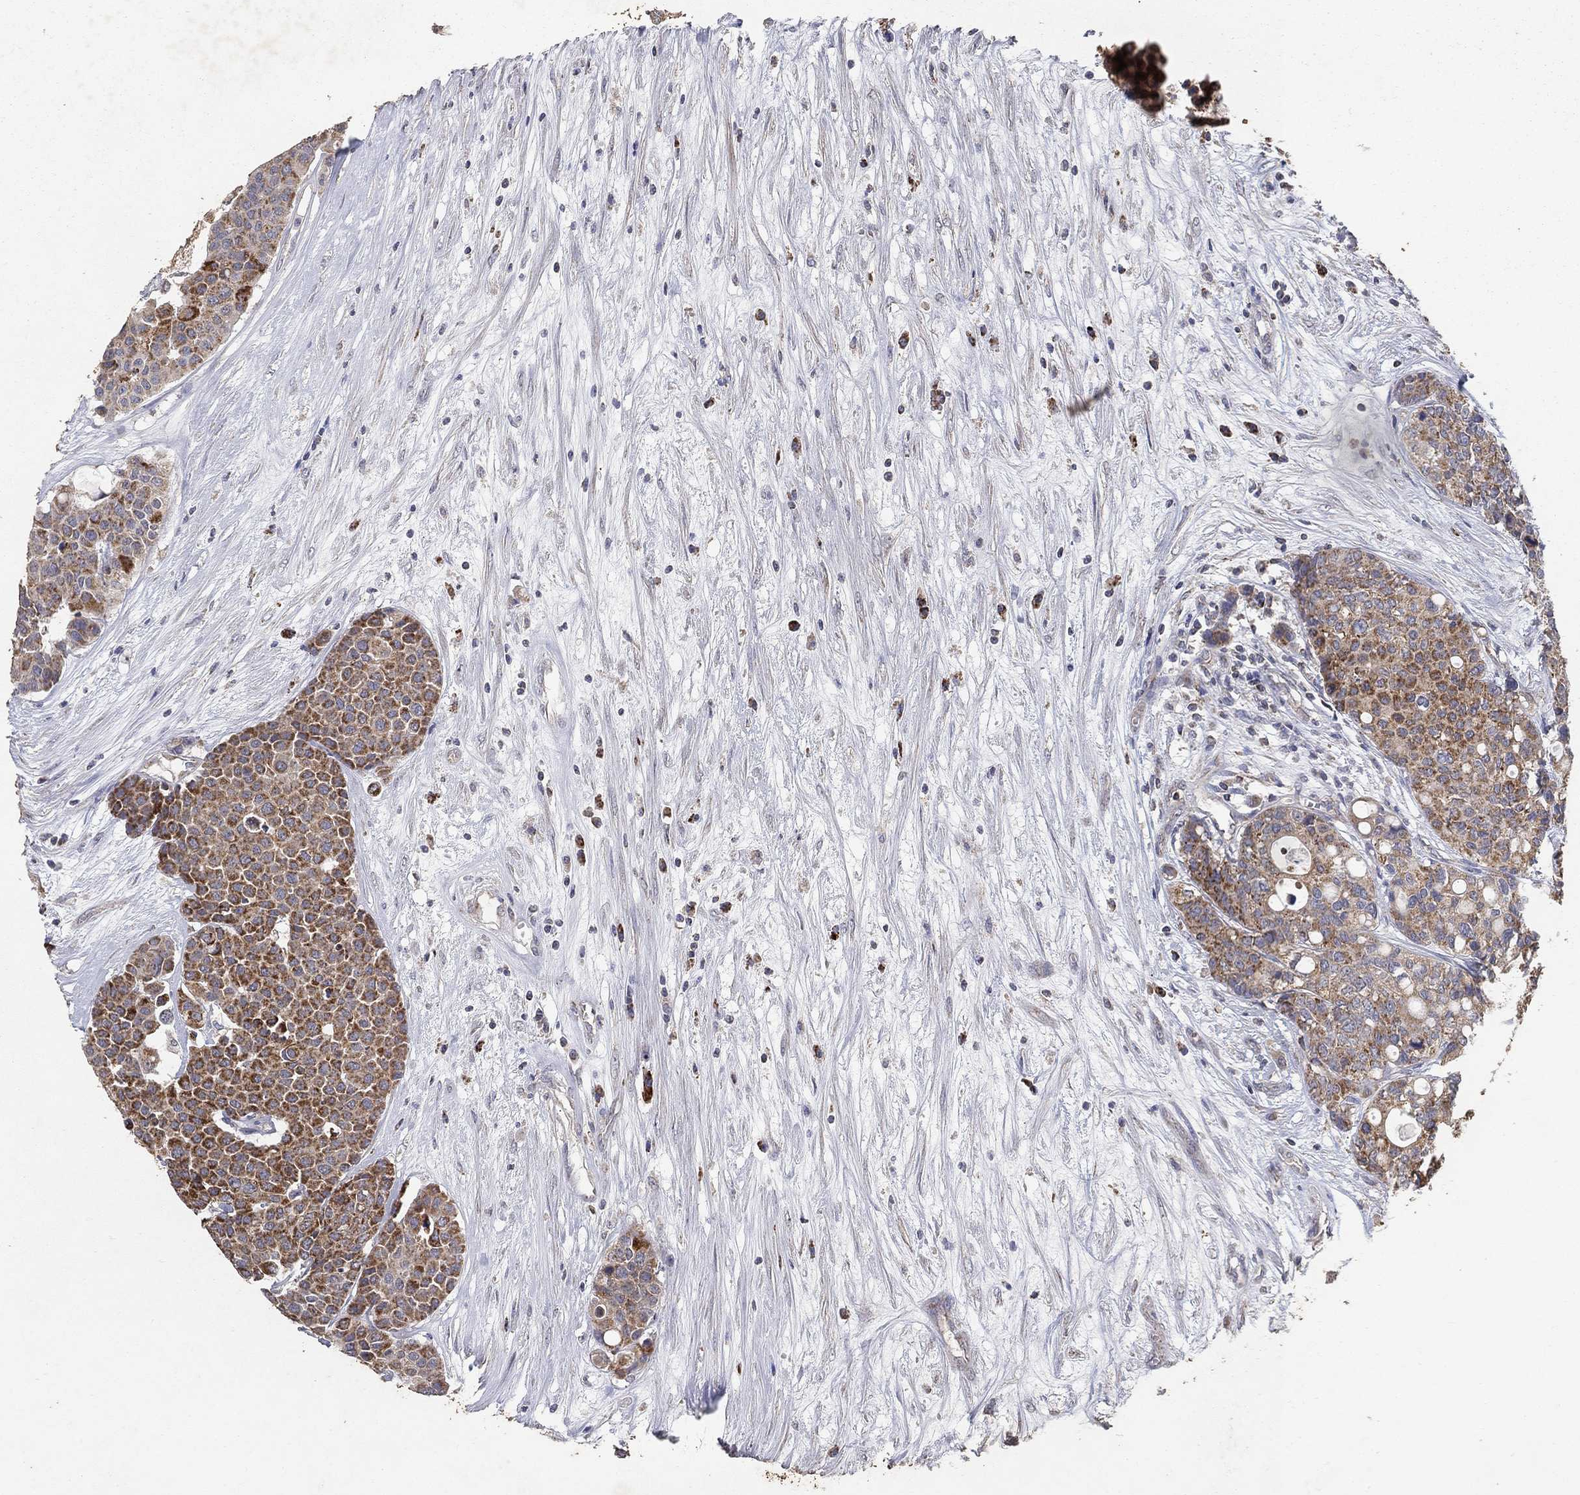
{"staining": {"intensity": "strong", "quantity": "25%-75%", "location": "cytoplasmic/membranous"}, "tissue": "carcinoid", "cell_type": "Tumor cells", "image_type": "cancer", "snomed": [{"axis": "morphology", "description": "Carcinoid, malignant, NOS"}, {"axis": "topography", "description": "Colon"}], "caption": "Carcinoid (malignant) stained with a protein marker displays strong staining in tumor cells.", "gene": "GPSM1", "patient": {"sex": "male", "age": 81}}